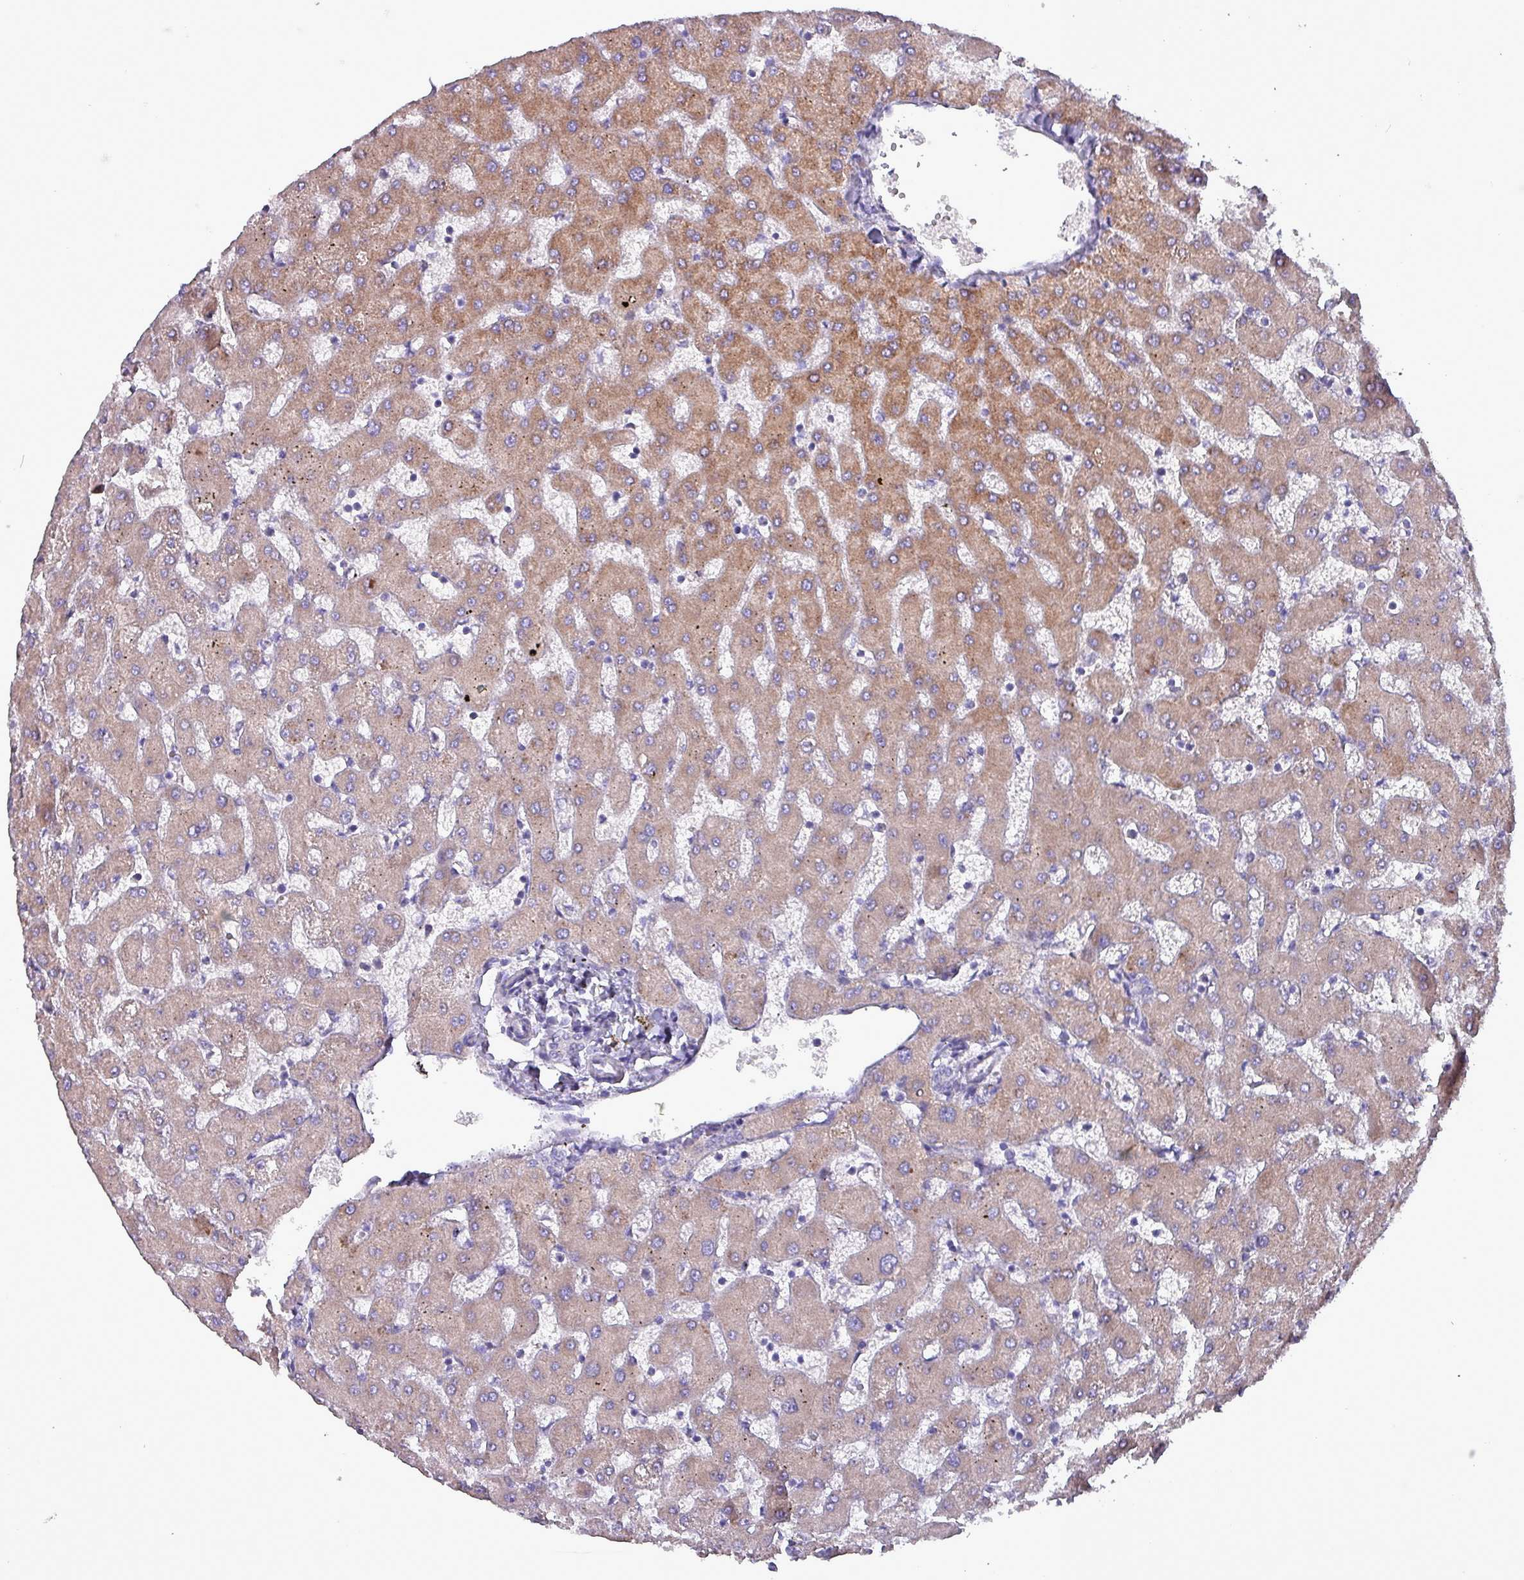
{"staining": {"intensity": "negative", "quantity": "none", "location": "none"}, "tissue": "liver", "cell_type": "Cholangiocytes", "image_type": "normal", "snomed": [{"axis": "morphology", "description": "Normal tissue, NOS"}, {"axis": "topography", "description": "Liver"}], "caption": "This micrograph is of normal liver stained with immunohistochemistry (IHC) to label a protein in brown with the nuclei are counter-stained blue. There is no staining in cholangiocytes. (Brightfield microscopy of DAB (3,3'-diaminobenzidine) immunohistochemistry (IHC) at high magnification).", "gene": "HSD3B7", "patient": {"sex": "female", "age": 63}}